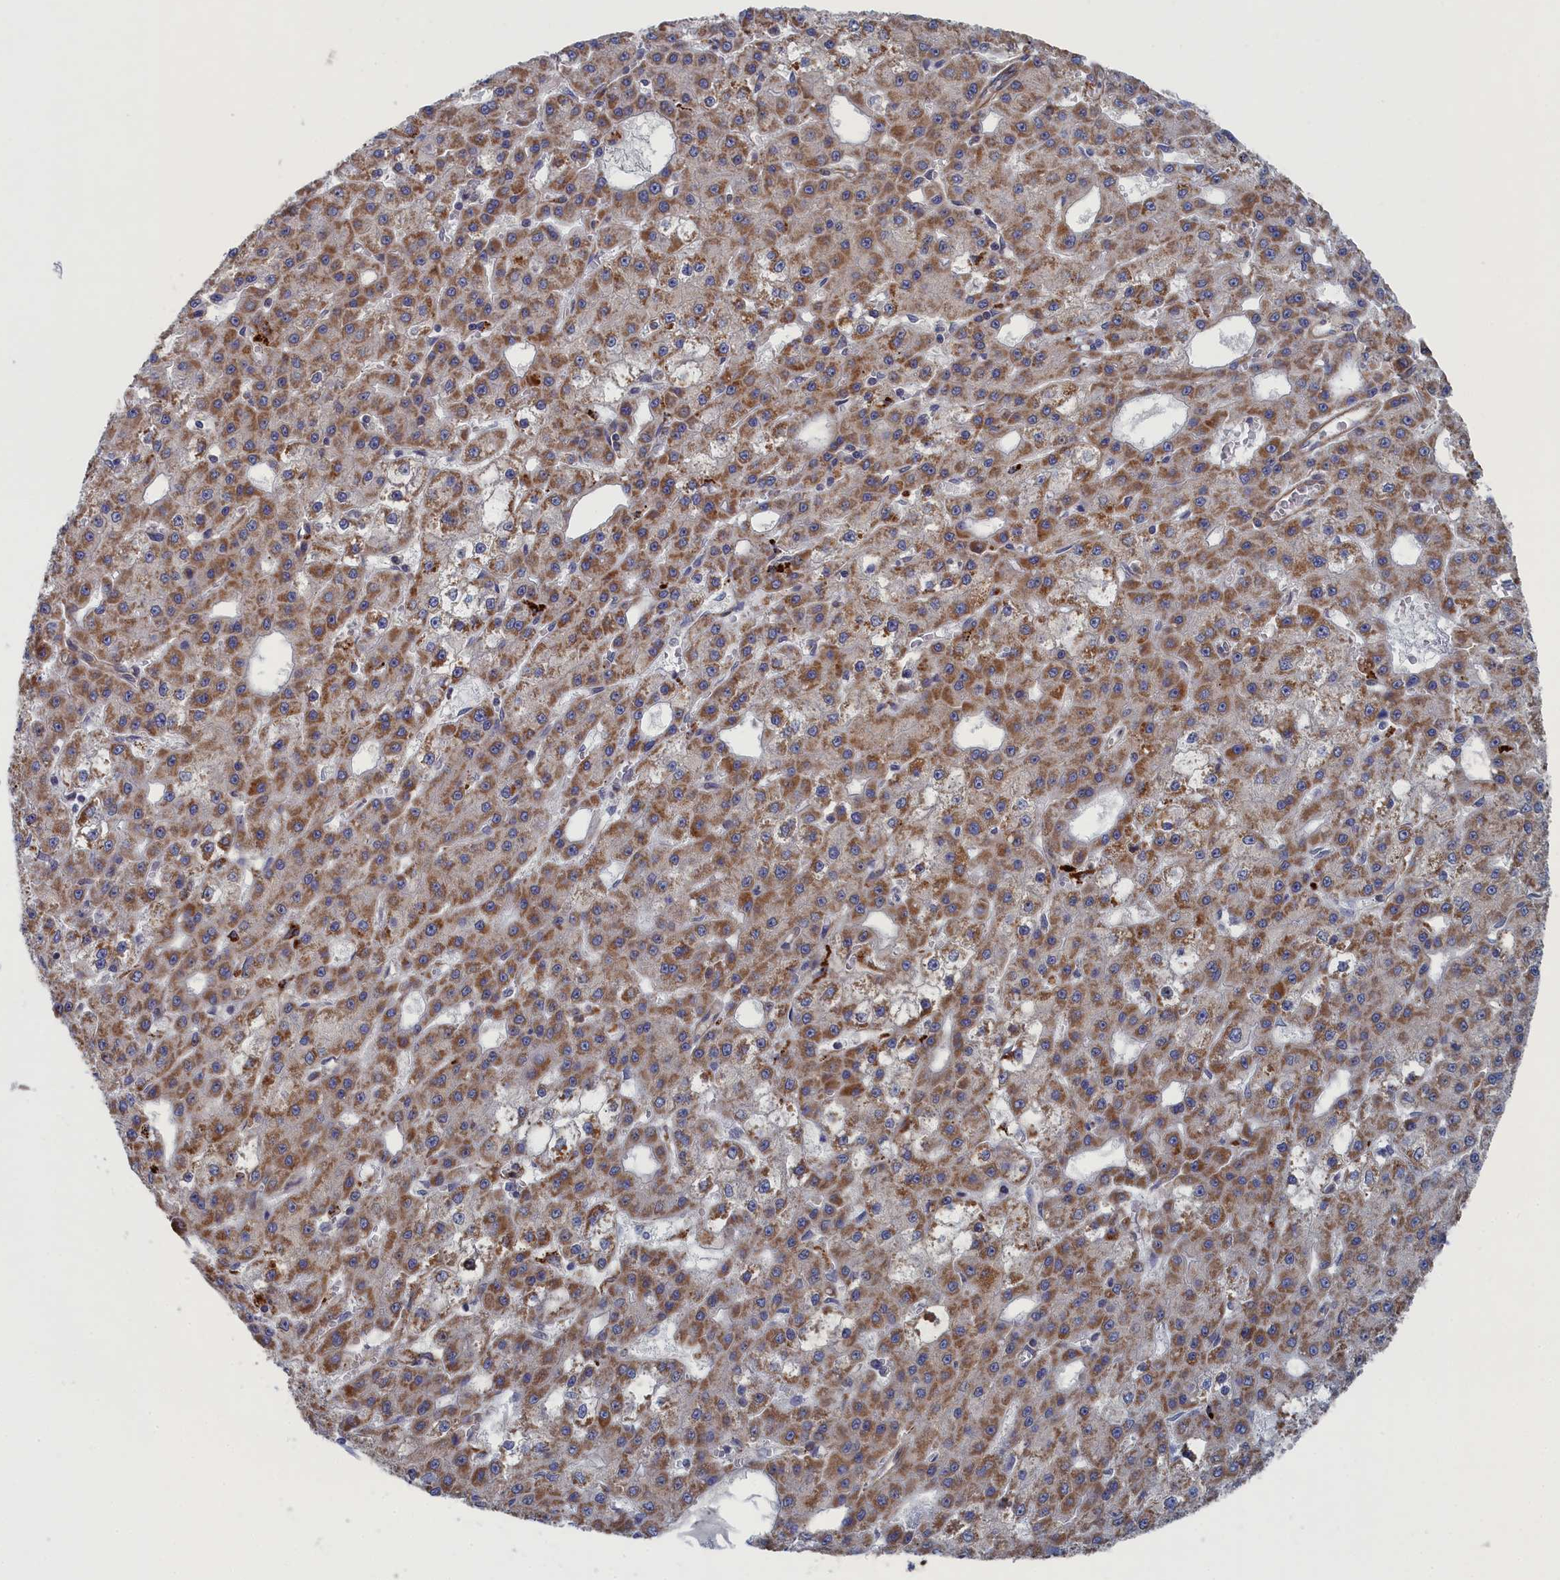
{"staining": {"intensity": "moderate", "quantity": ">75%", "location": "cytoplasmic/membranous"}, "tissue": "liver cancer", "cell_type": "Tumor cells", "image_type": "cancer", "snomed": [{"axis": "morphology", "description": "Carcinoma, Hepatocellular, NOS"}, {"axis": "topography", "description": "Liver"}], "caption": "This is a histology image of immunohistochemistry staining of liver hepatocellular carcinoma, which shows moderate expression in the cytoplasmic/membranous of tumor cells.", "gene": "FILIP1L", "patient": {"sex": "male", "age": 47}}